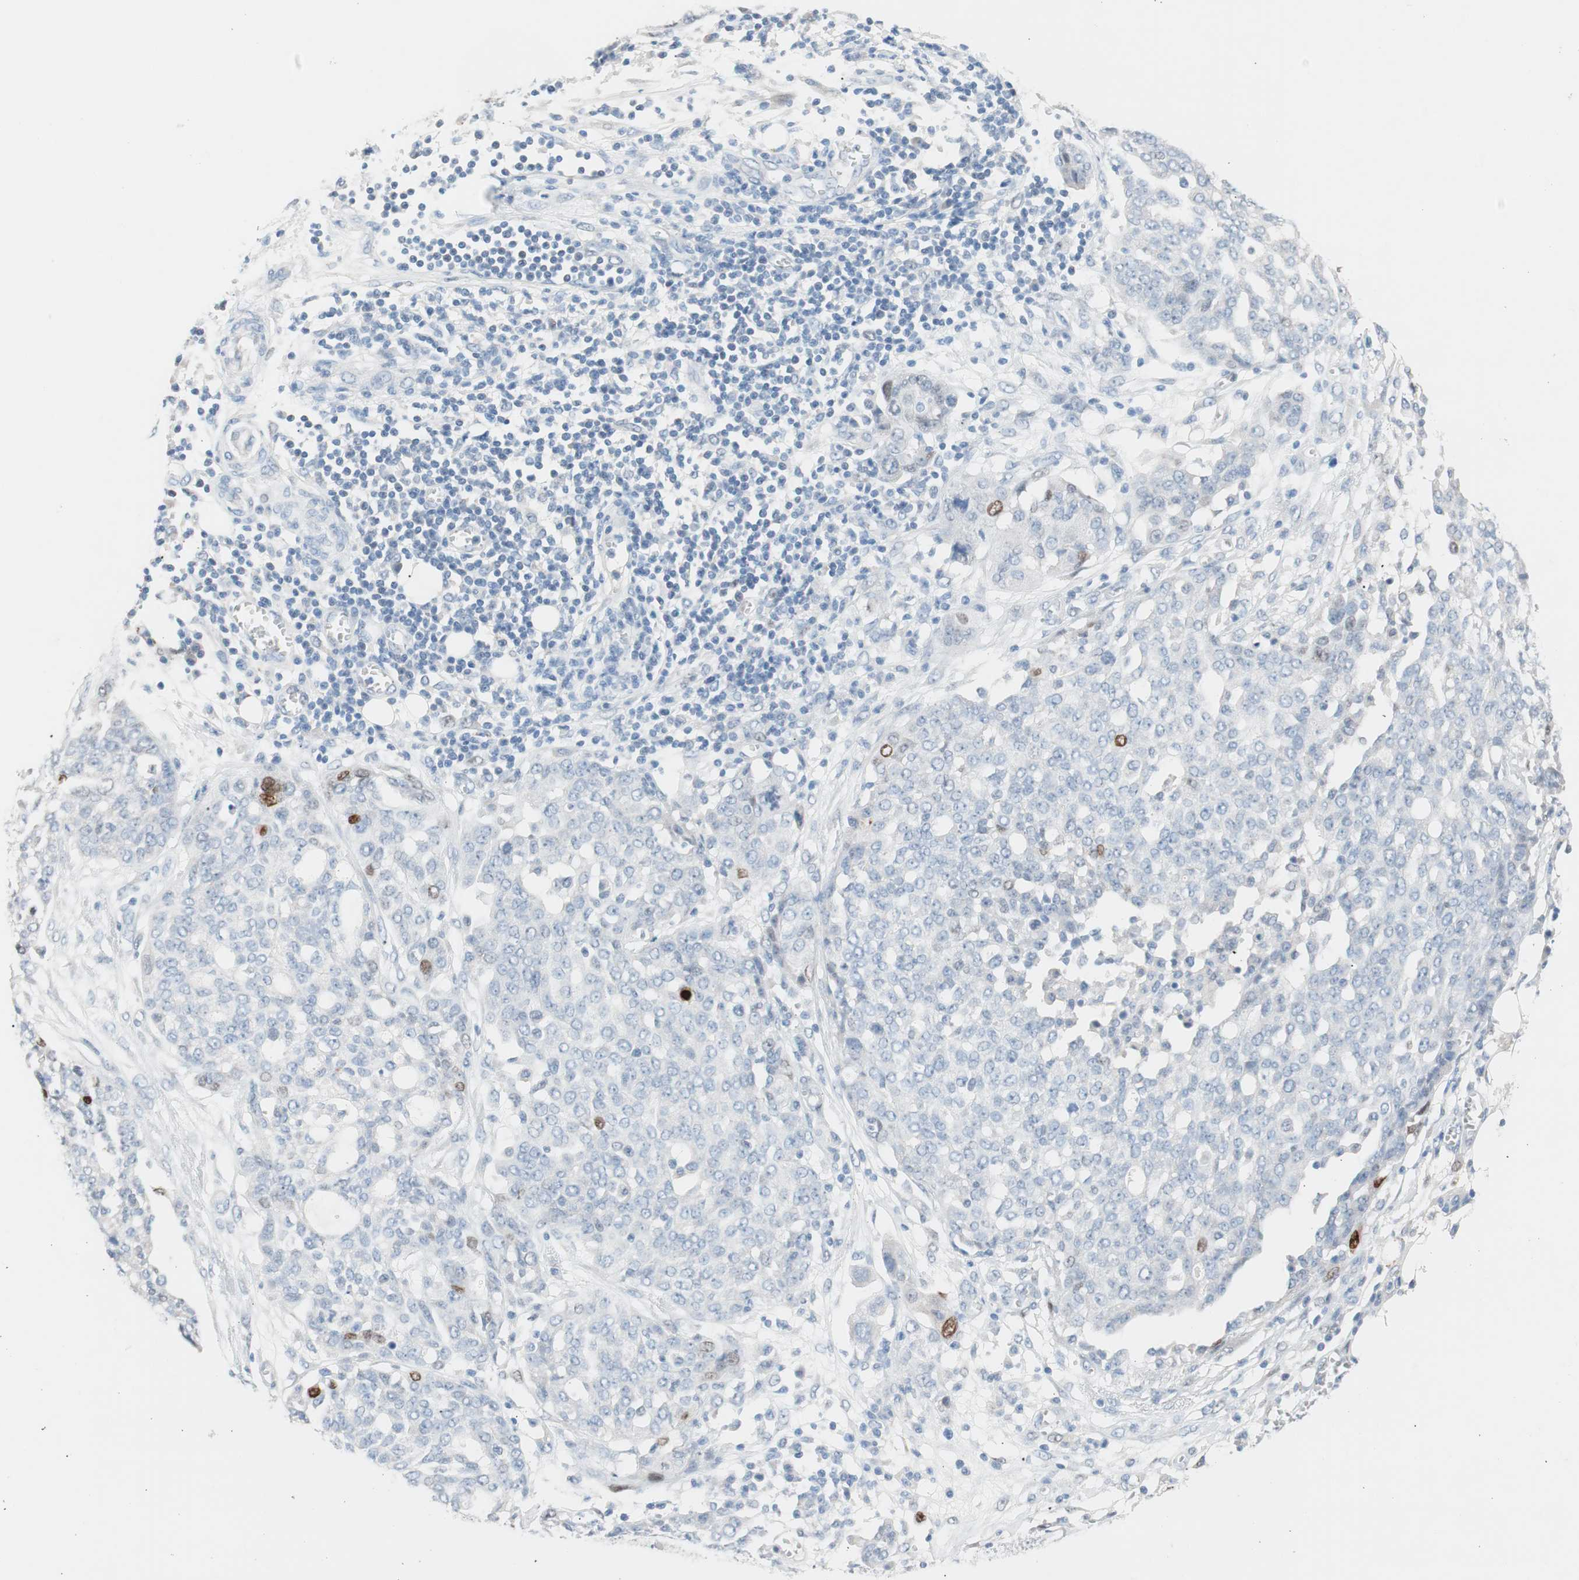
{"staining": {"intensity": "strong", "quantity": "<25%", "location": "nuclear"}, "tissue": "ovarian cancer", "cell_type": "Tumor cells", "image_type": "cancer", "snomed": [{"axis": "morphology", "description": "Cystadenocarcinoma, serous, NOS"}, {"axis": "topography", "description": "Soft tissue"}, {"axis": "topography", "description": "Ovary"}], "caption": "Protein staining displays strong nuclear staining in approximately <25% of tumor cells in ovarian cancer. (IHC, brightfield microscopy, high magnification).", "gene": "FOSL1", "patient": {"sex": "female", "age": 57}}